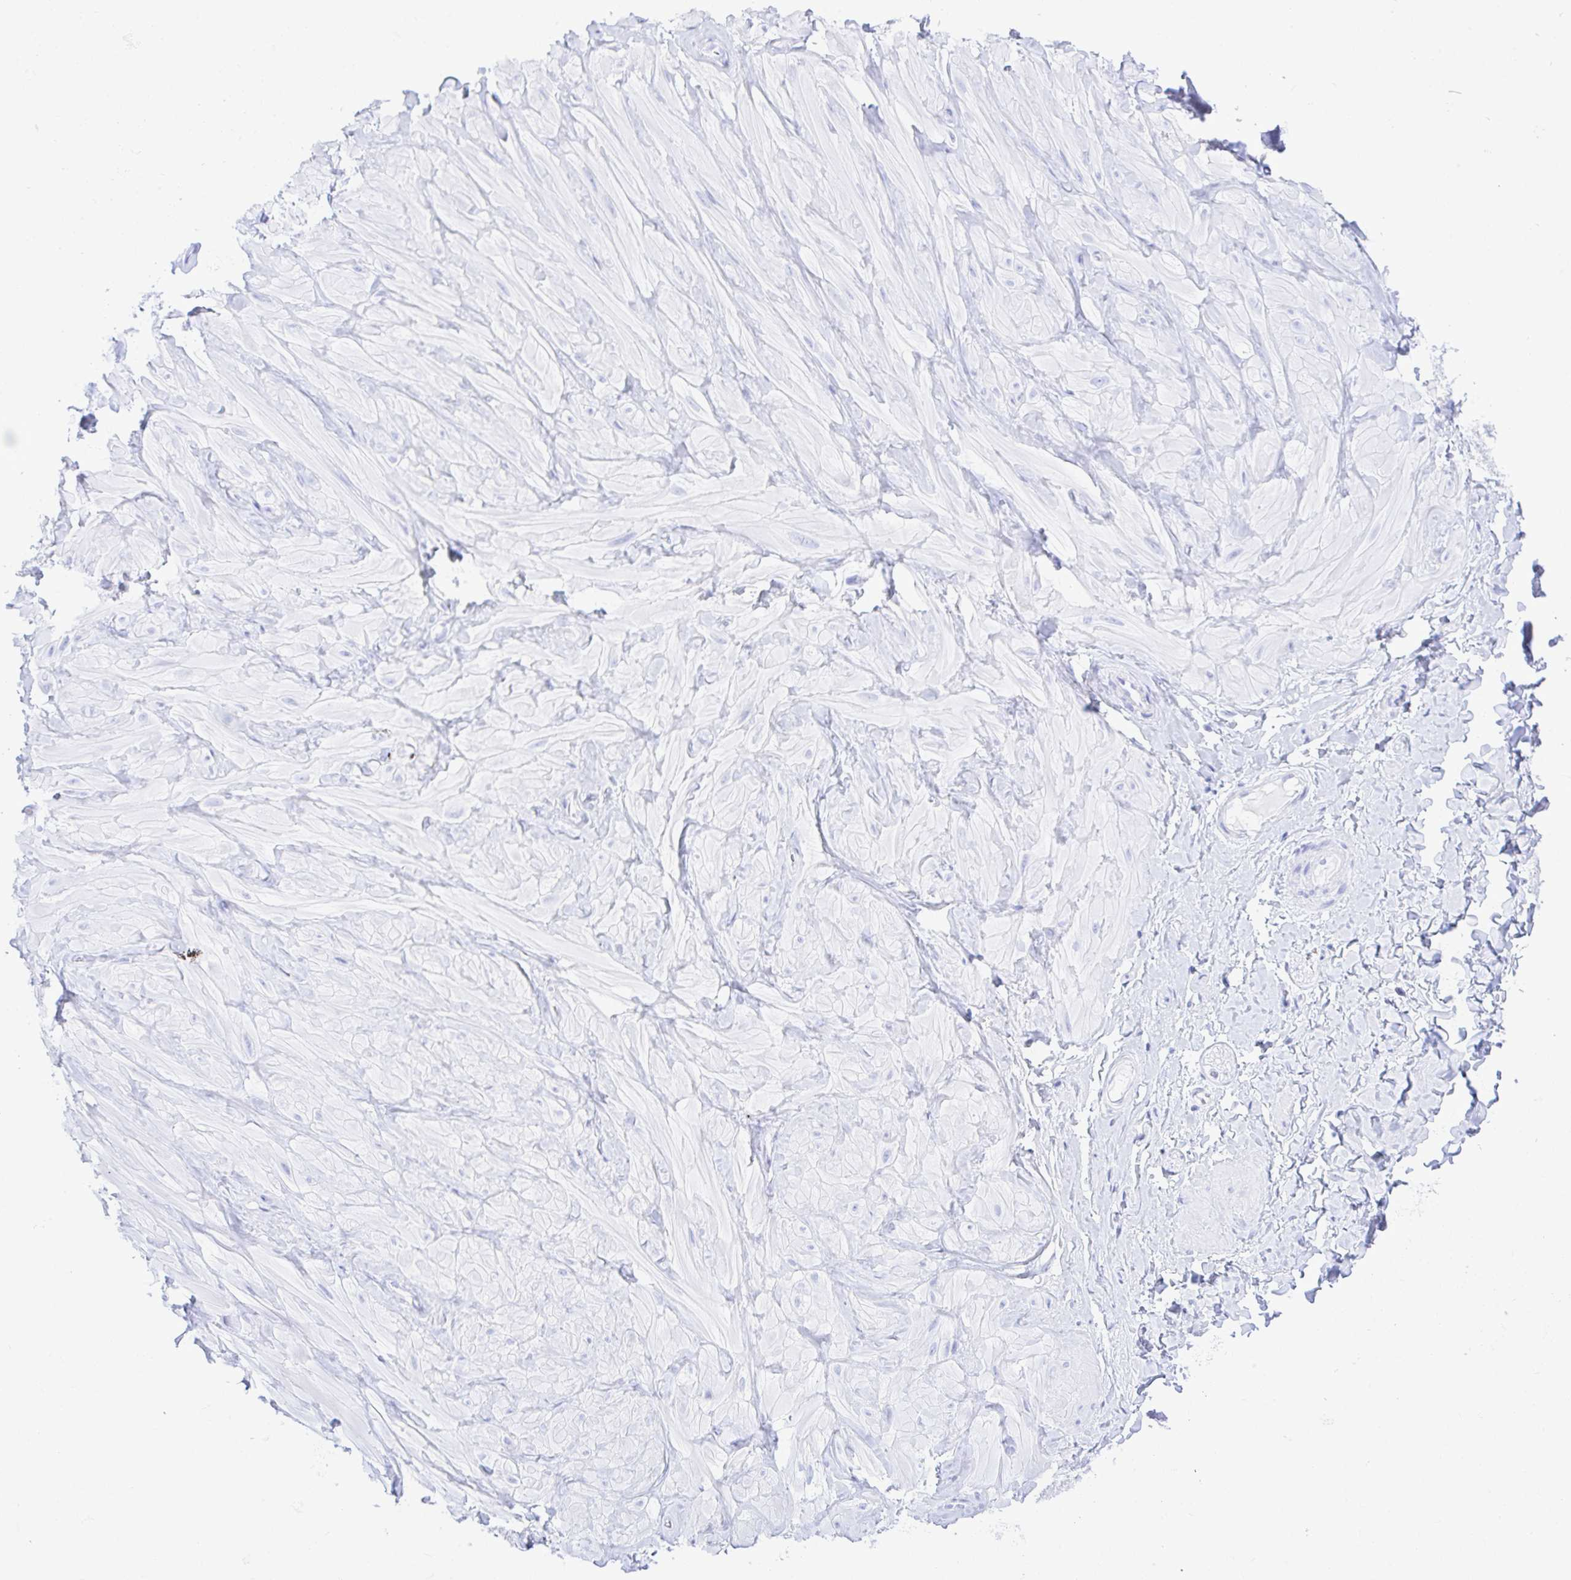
{"staining": {"intensity": "negative", "quantity": "none", "location": "none"}, "tissue": "adipose tissue", "cell_type": "Adipocytes", "image_type": "normal", "snomed": [{"axis": "morphology", "description": "Normal tissue, NOS"}, {"axis": "topography", "description": "Soft tissue"}, {"axis": "topography", "description": "Adipose tissue"}, {"axis": "topography", "description": "Vascular tissue"}, {"axis": "topography", "description": "Peripheral nerve tissue"}], "caption": "The image shows no staining of adipocytes in unremarkable adipose tissue.", "gene": "SELENOV", "patient": {"sex": "male", "age": 29}}